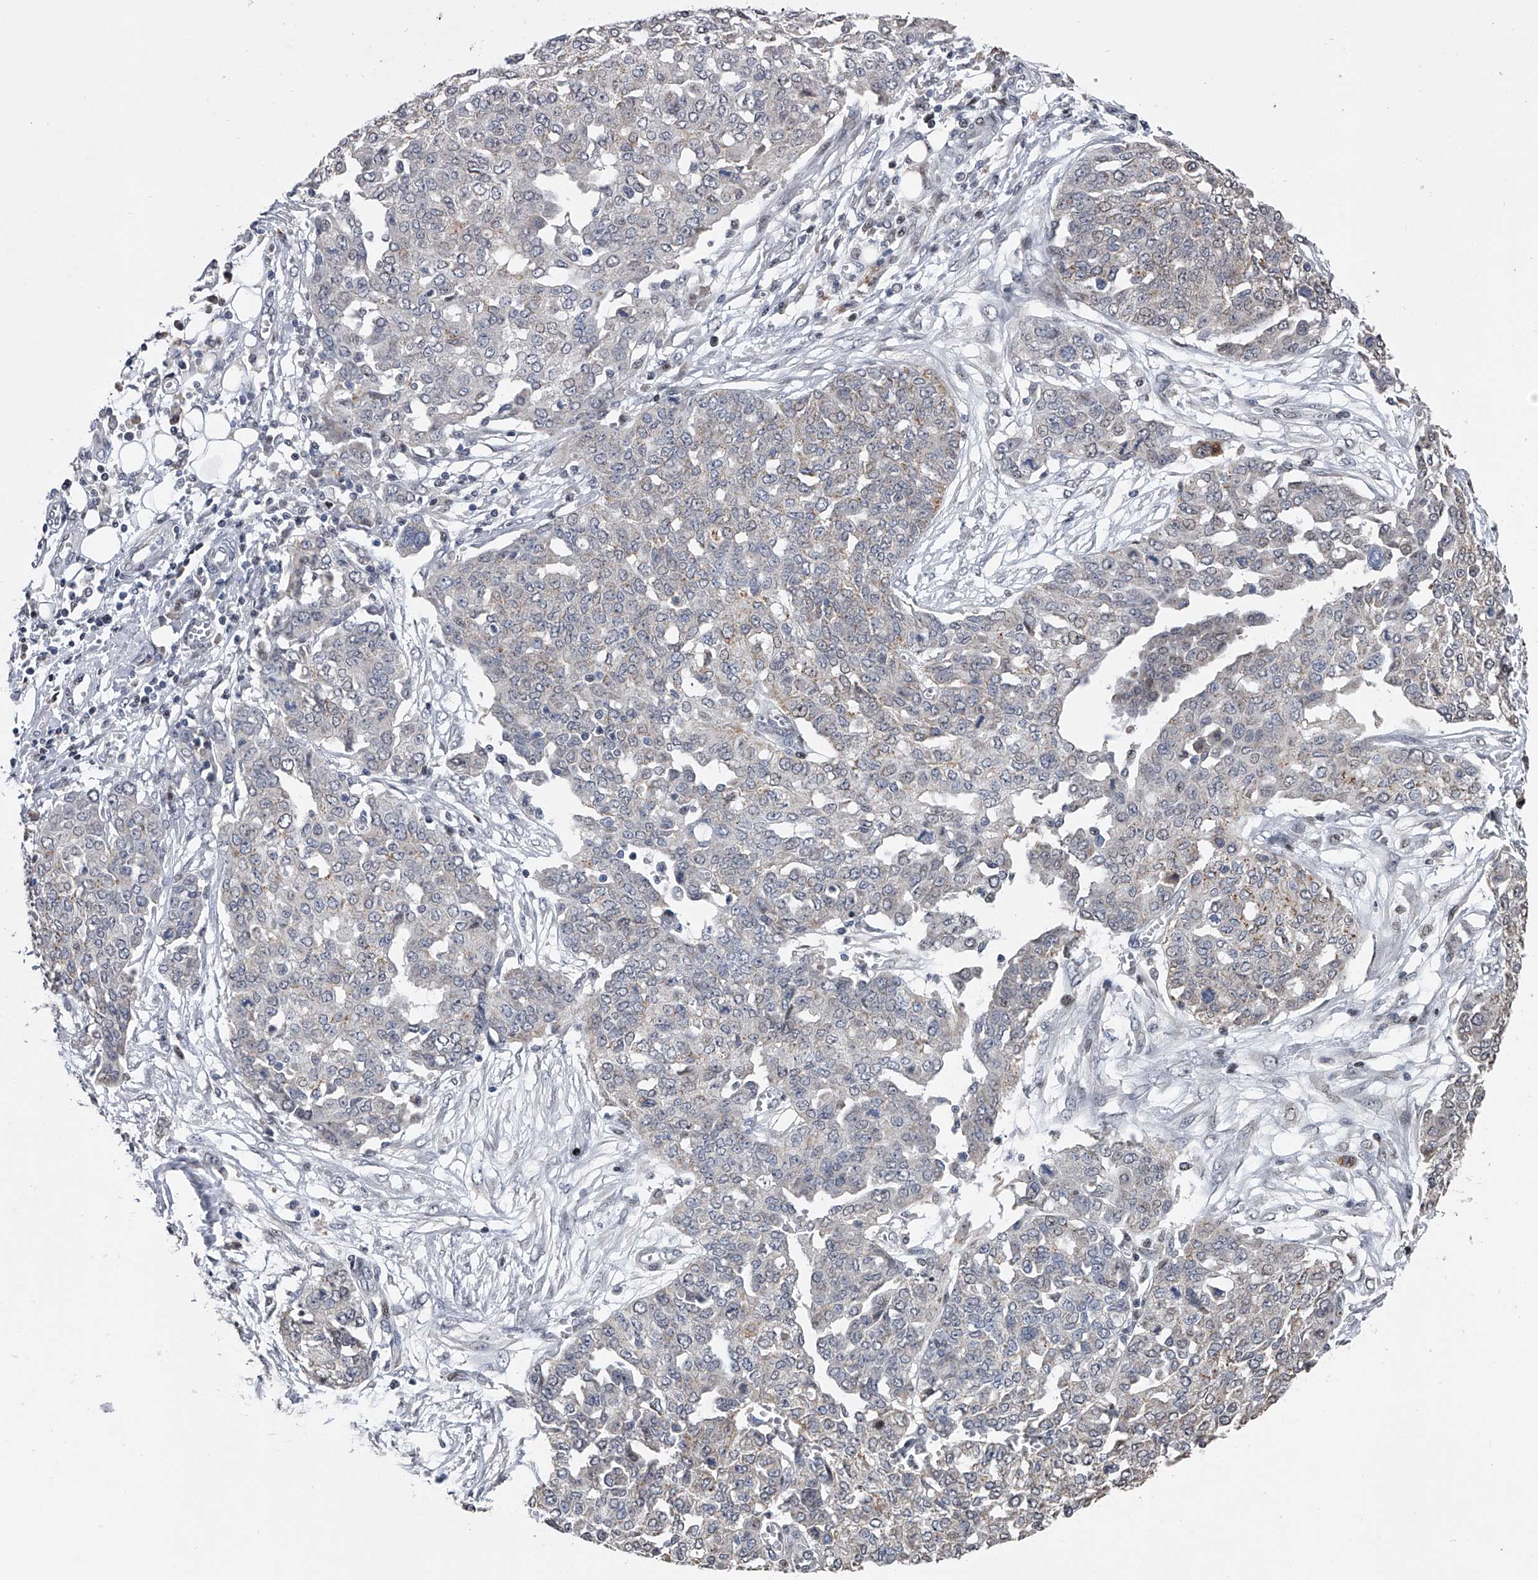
{"staining": {"intensity": "negative", "quantity": "none", "location": "none"}, "tissue": "ovarian cancer", "cell_type": "Tumor cells", "image_type": "cancer", "snomed": [{"axis": "morphology", "description": "Cystadenocarcinoma, serous, NOS"}, {"axis": "topography", "description": "Soft tissue"}, {"axis": "topography", "description": "Ovary"}], "caption": "Immunohistochemistry of human ovarian cancer (serous cystadenocarcinoma) displays no expression in tumor cells.", "gene": "RWDD2A", "patient": {"sex": "female", "age": 57}}